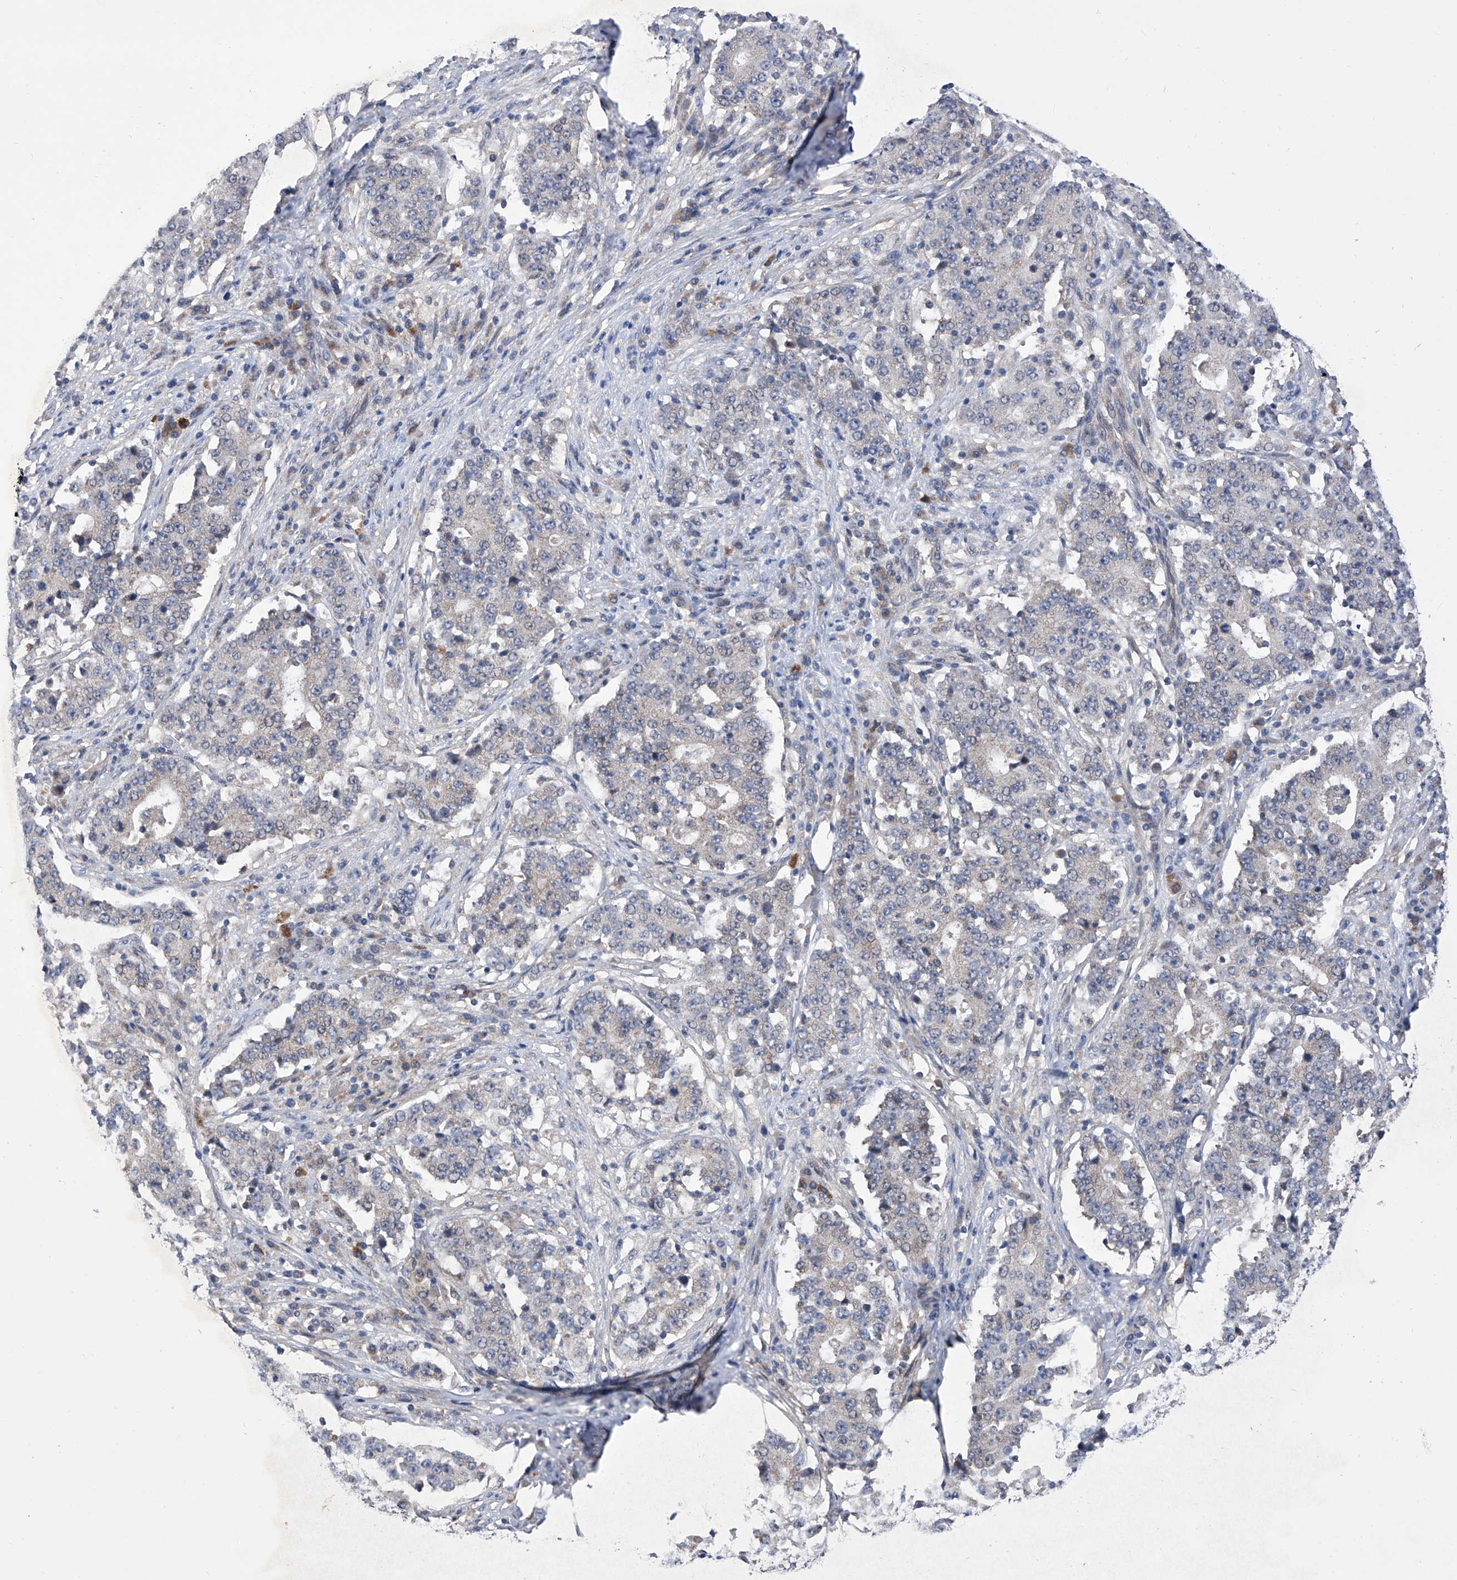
{"staining": {"intensity": "negative", "quantity": "none", "location": "none"}, "tissue": "stomach cancer", "cell_type": "Tumor cells", "image_type": "cancer", "snomed": [{"axis": "morphology", "description": "Adenocarcinoma, NOS"}, {"axis": "topography", "description": "Stomach"}], "caption": "There is no significant expression in tumor cells of stomach cancer. (DAB (3,3'-diaminobenzidine) immunohistochemistry (IHC) with hematoxylin counter stain).", "gene": "USP45", "patient": {"sex": "male", "age": 59}}